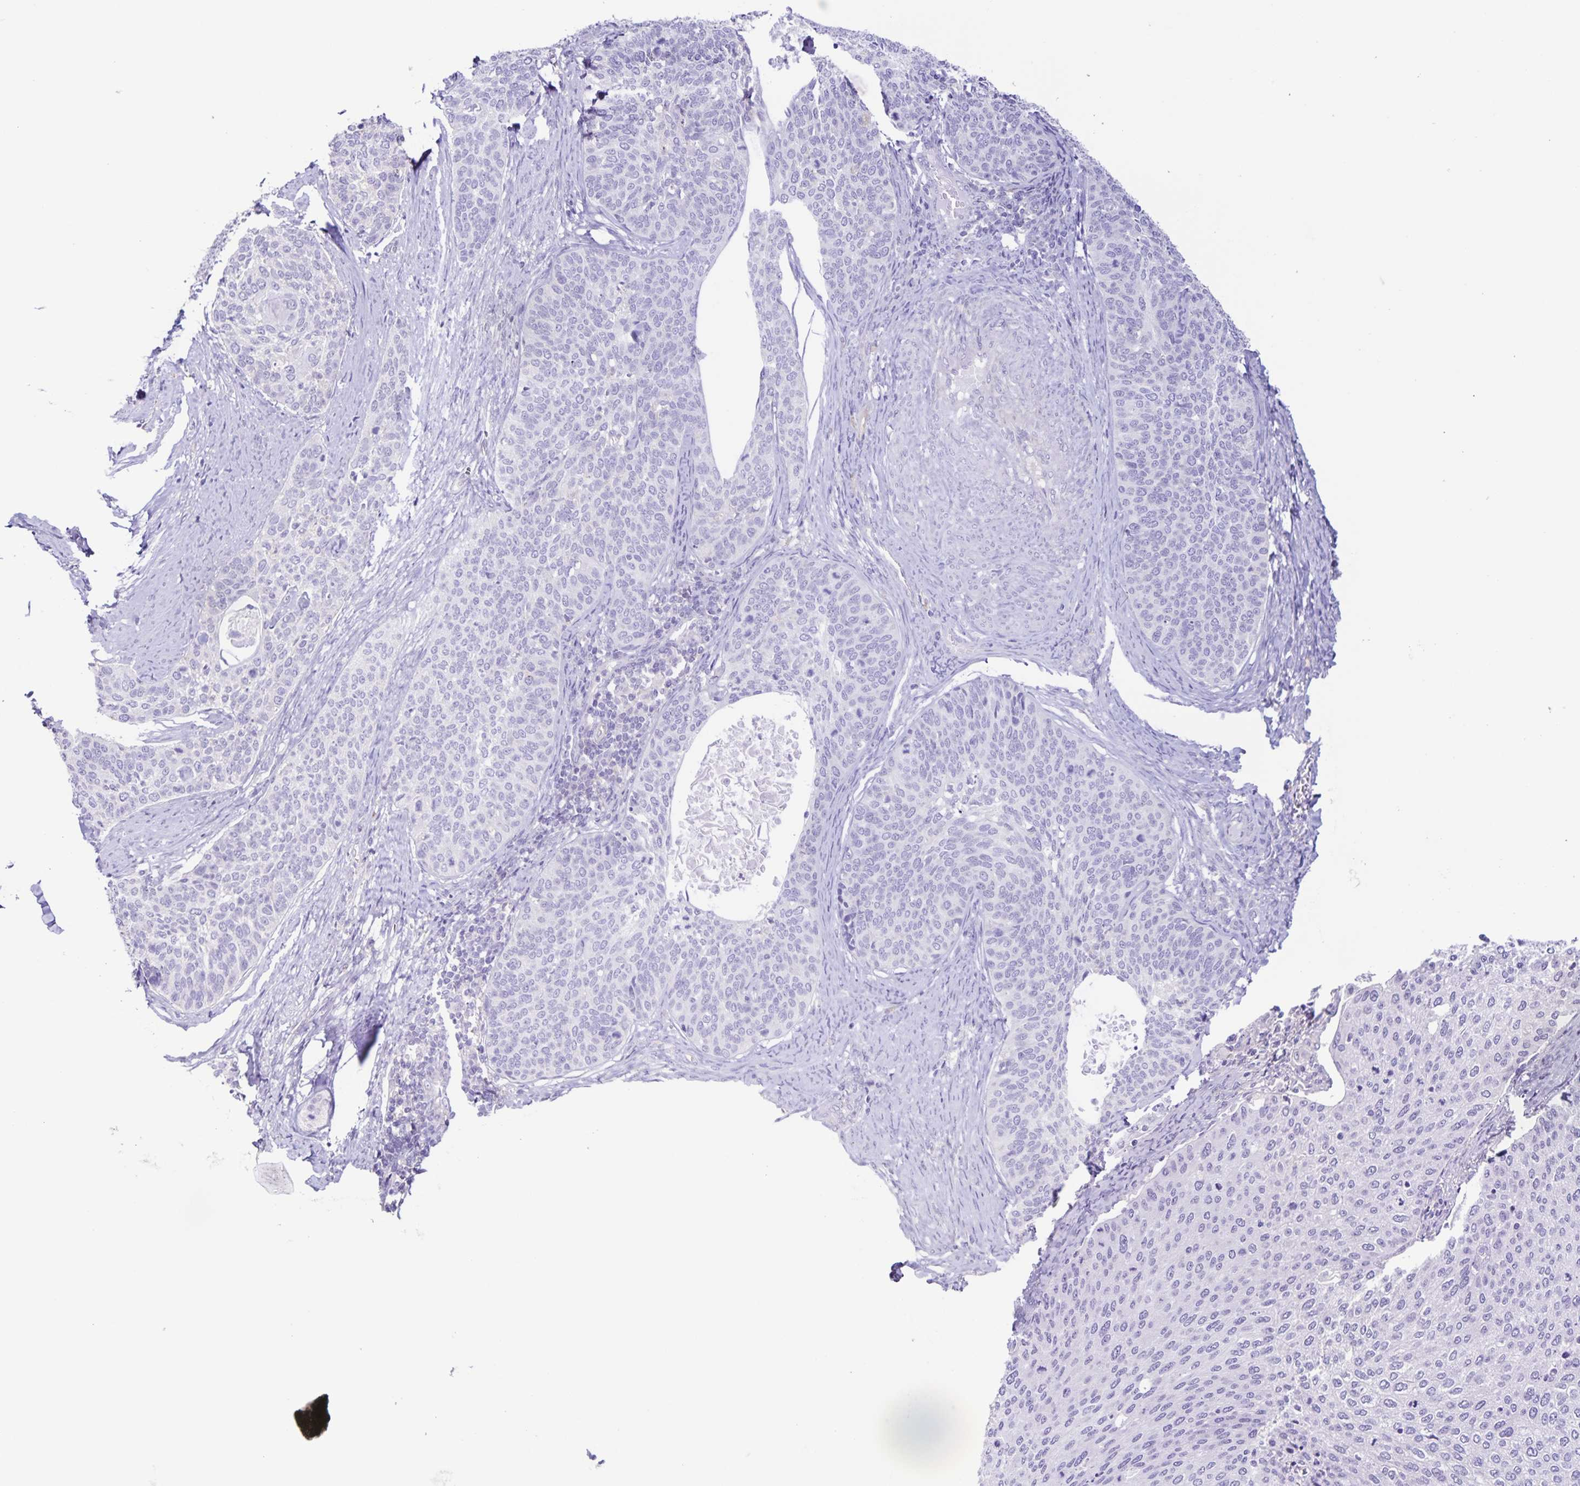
{"staining": {"intensity": "negative", "quantity": "none", "location": "none"}, "tissue": "cervical cancer", "cell_type": "Tumor cells", "image_type": "cancer", "snomed": [{"axis": "morphology", "description": "Squamous cell carcinoma, NOS"}, {"axis": "topography", "description": "Cervix"}], "caption": "There is no significant positivity in tumor cells of cervical cancer (squamous cell carcinoma).", "gene": "BOLL", "patient": {"sex": "female", "age": 69}}